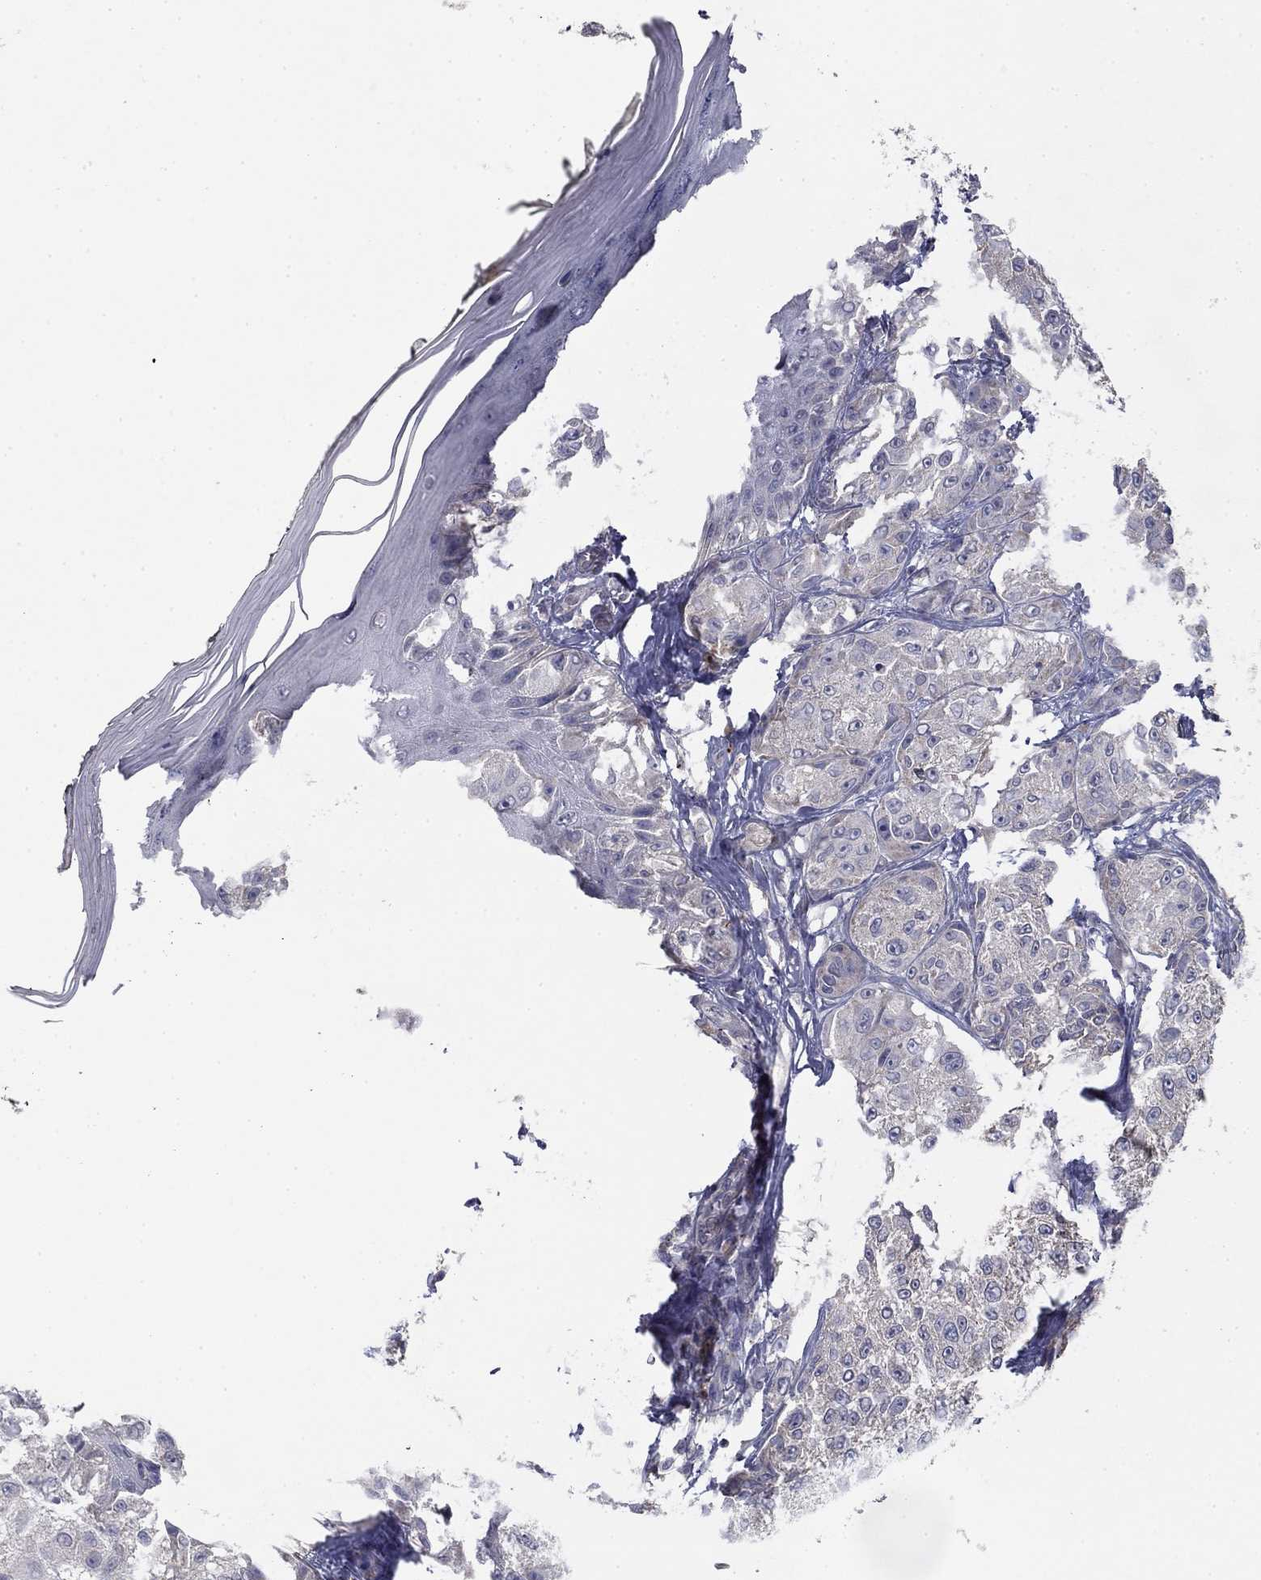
{"staining": {"intensity": "negative", "quantity": "none", "location": "none"}, "tissue": "melanoma", "cell_type": "Tumor cells", "image_type": "cancer", "snomed": [{"axis": "morphology", "description": "Malignant melanoma, NOS"}, {"axis": "topography", "description": "Skin"}], "caption": "This is a histopathology image of immunohistochemistry (IHC) staining of melanoma, which shows no staining in tumor cells.", "gene": "SEPTIN3", "patient": {"sex": "male", "age": 61}}